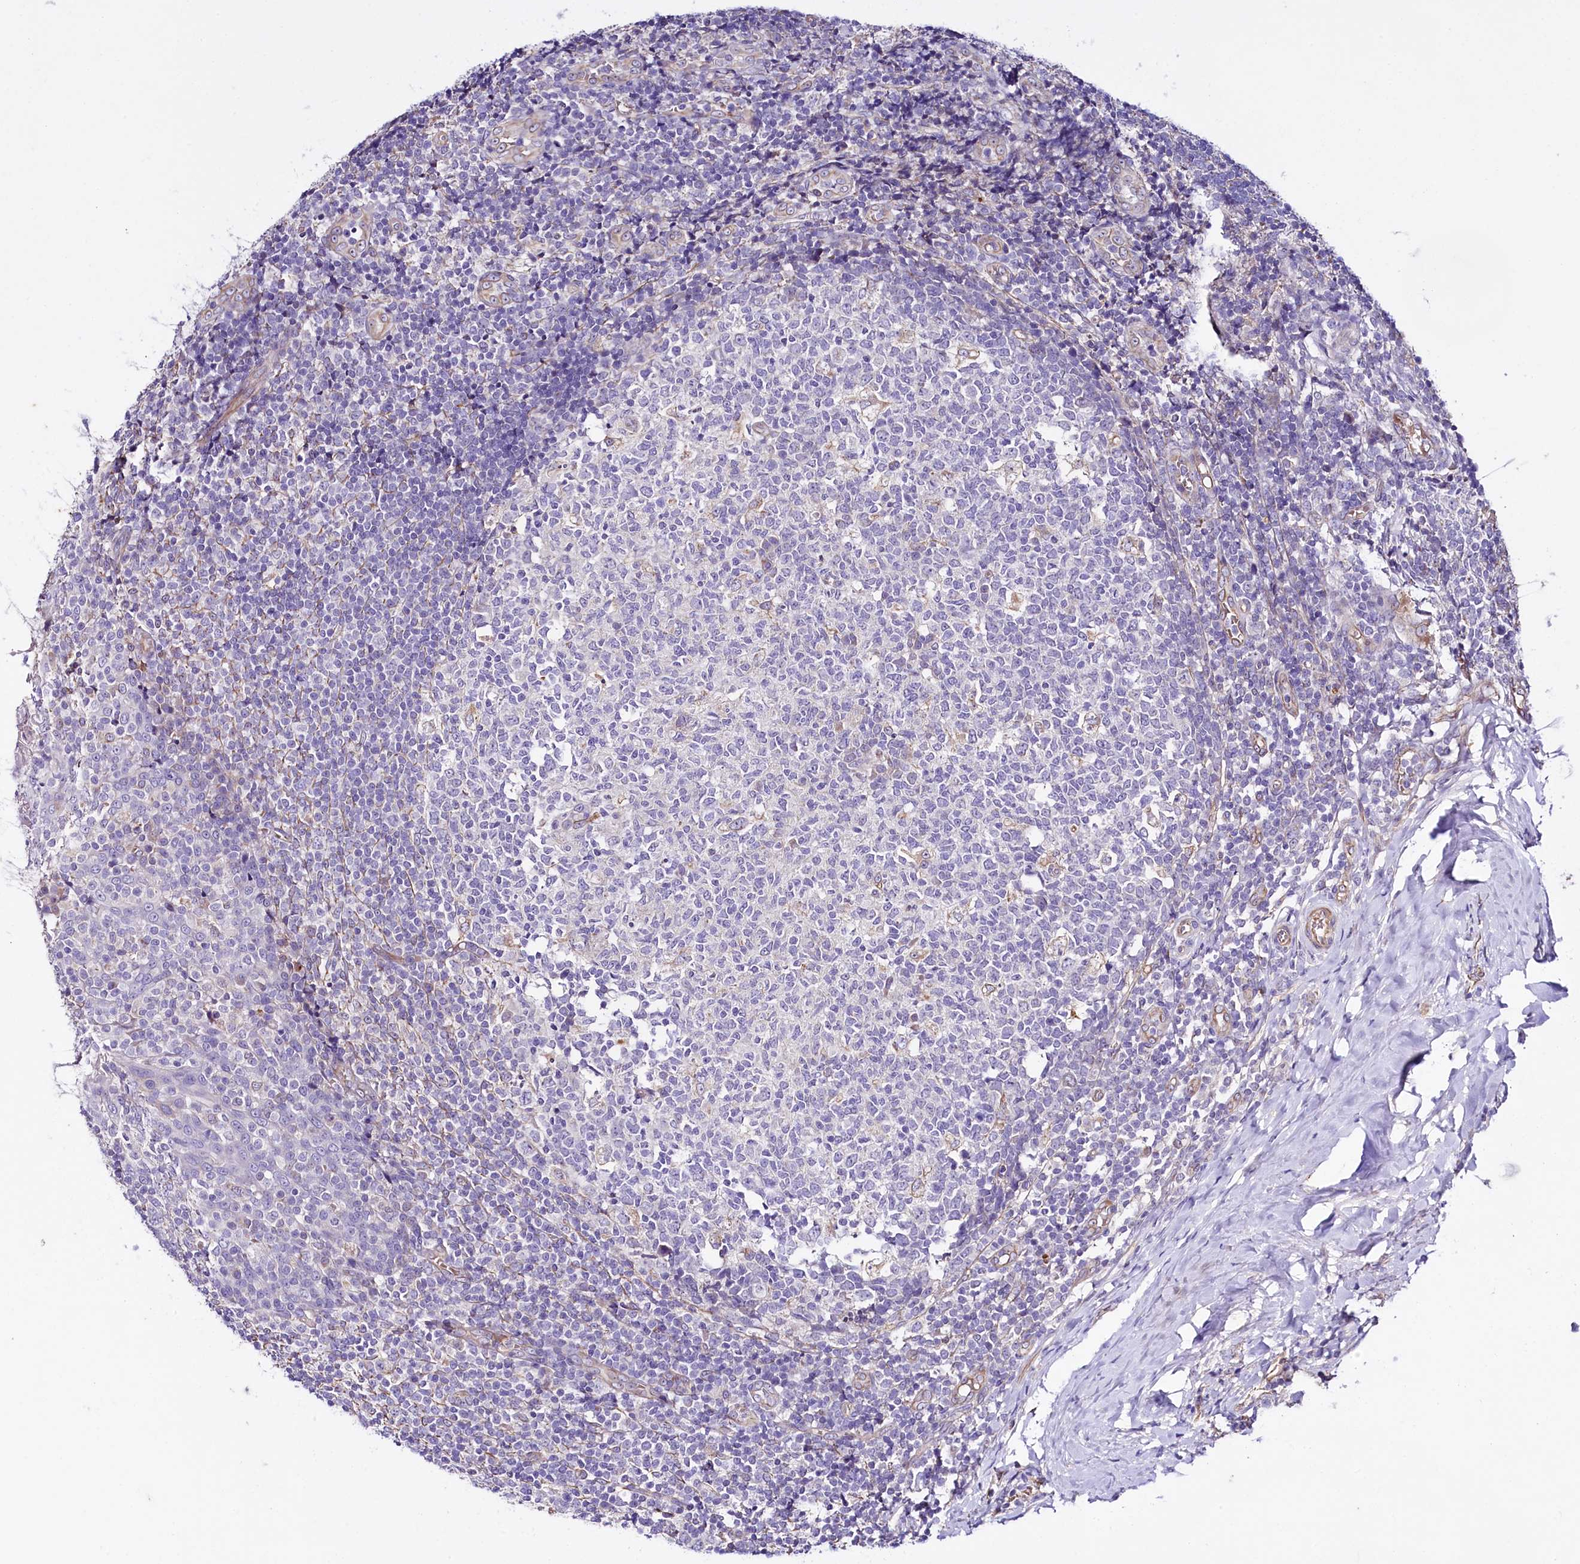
{"staining": {"intensity": "negative", "quantity": "none", "location": "none"}, "tissue": "tonsil", "cell_type": "Germinal center cells", "image_type": "normal", "snomed": [{"axis": "morphology", "description": "Normal tissue, NOS"}, {"axis": "topography", "description": "Tonsil"}], "caption": "Immunohistochemistry histopathology image of benign human tonsil stained for a protein (brown), which displays no expression in germinal center cells.", "gene": "SLC7A1", "patient": {"sex": "female", "age": 19}}